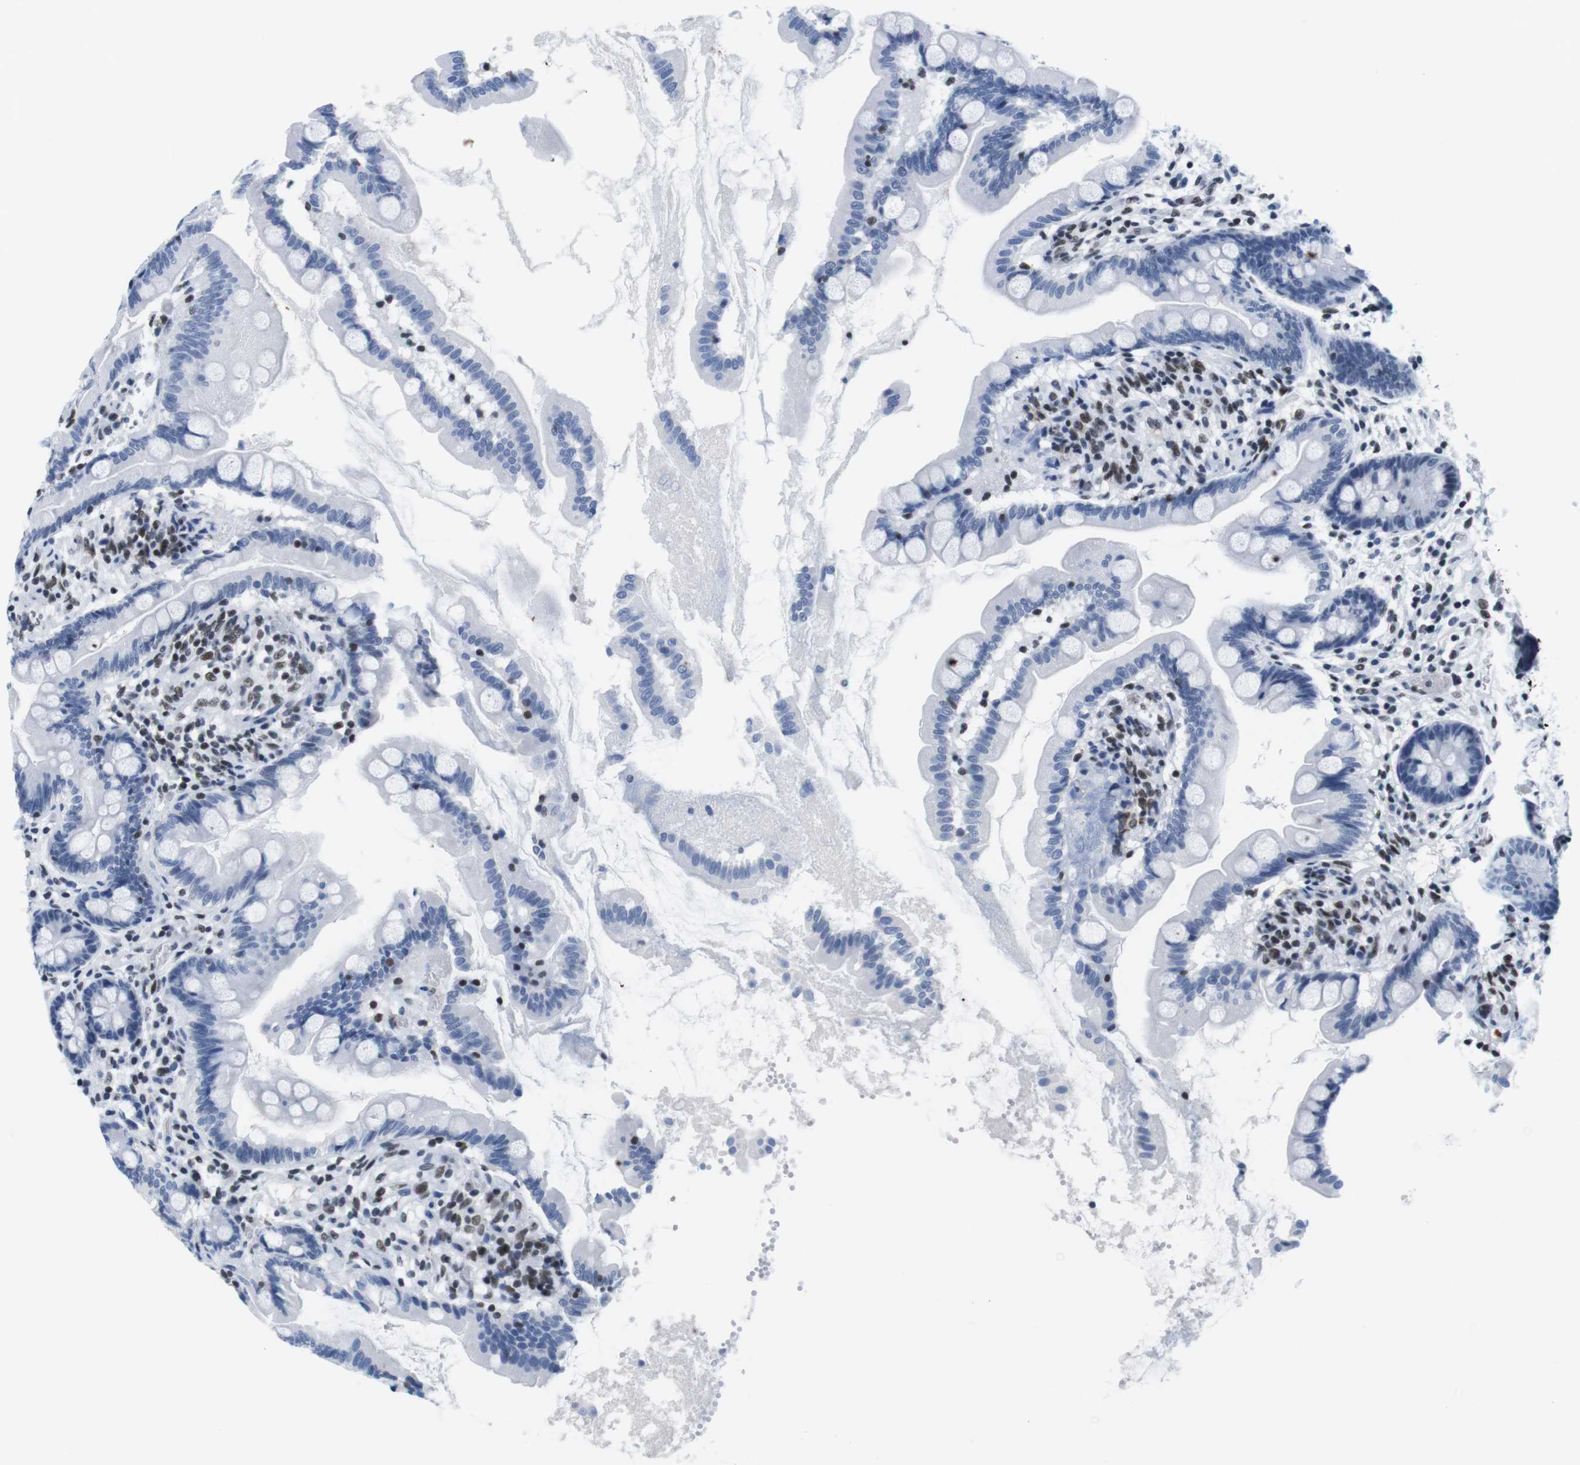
{"staining": {"intensity": "negative", "quantity": "none", "location": "none"}, "tissue": "small intestine", "cell_type": "Glandular cells", "image_type": "normal", "snomed": [{"axis": "morphology", "description": "Normal tissue, NOS"}, {"axis": "topography", "description": "Small intestine"}], "caption": "High power microscopy photomicrograph of an immunohistochemistry histopathology image of normal small intestine, revealing no significant expression in glandular cells. (Brightfield microscopy of DAB (3,3'-diaminobenzidine) IHC at high magnification).", "gene": "IFI16", "patient": {"sex": "female", "age": 56}}